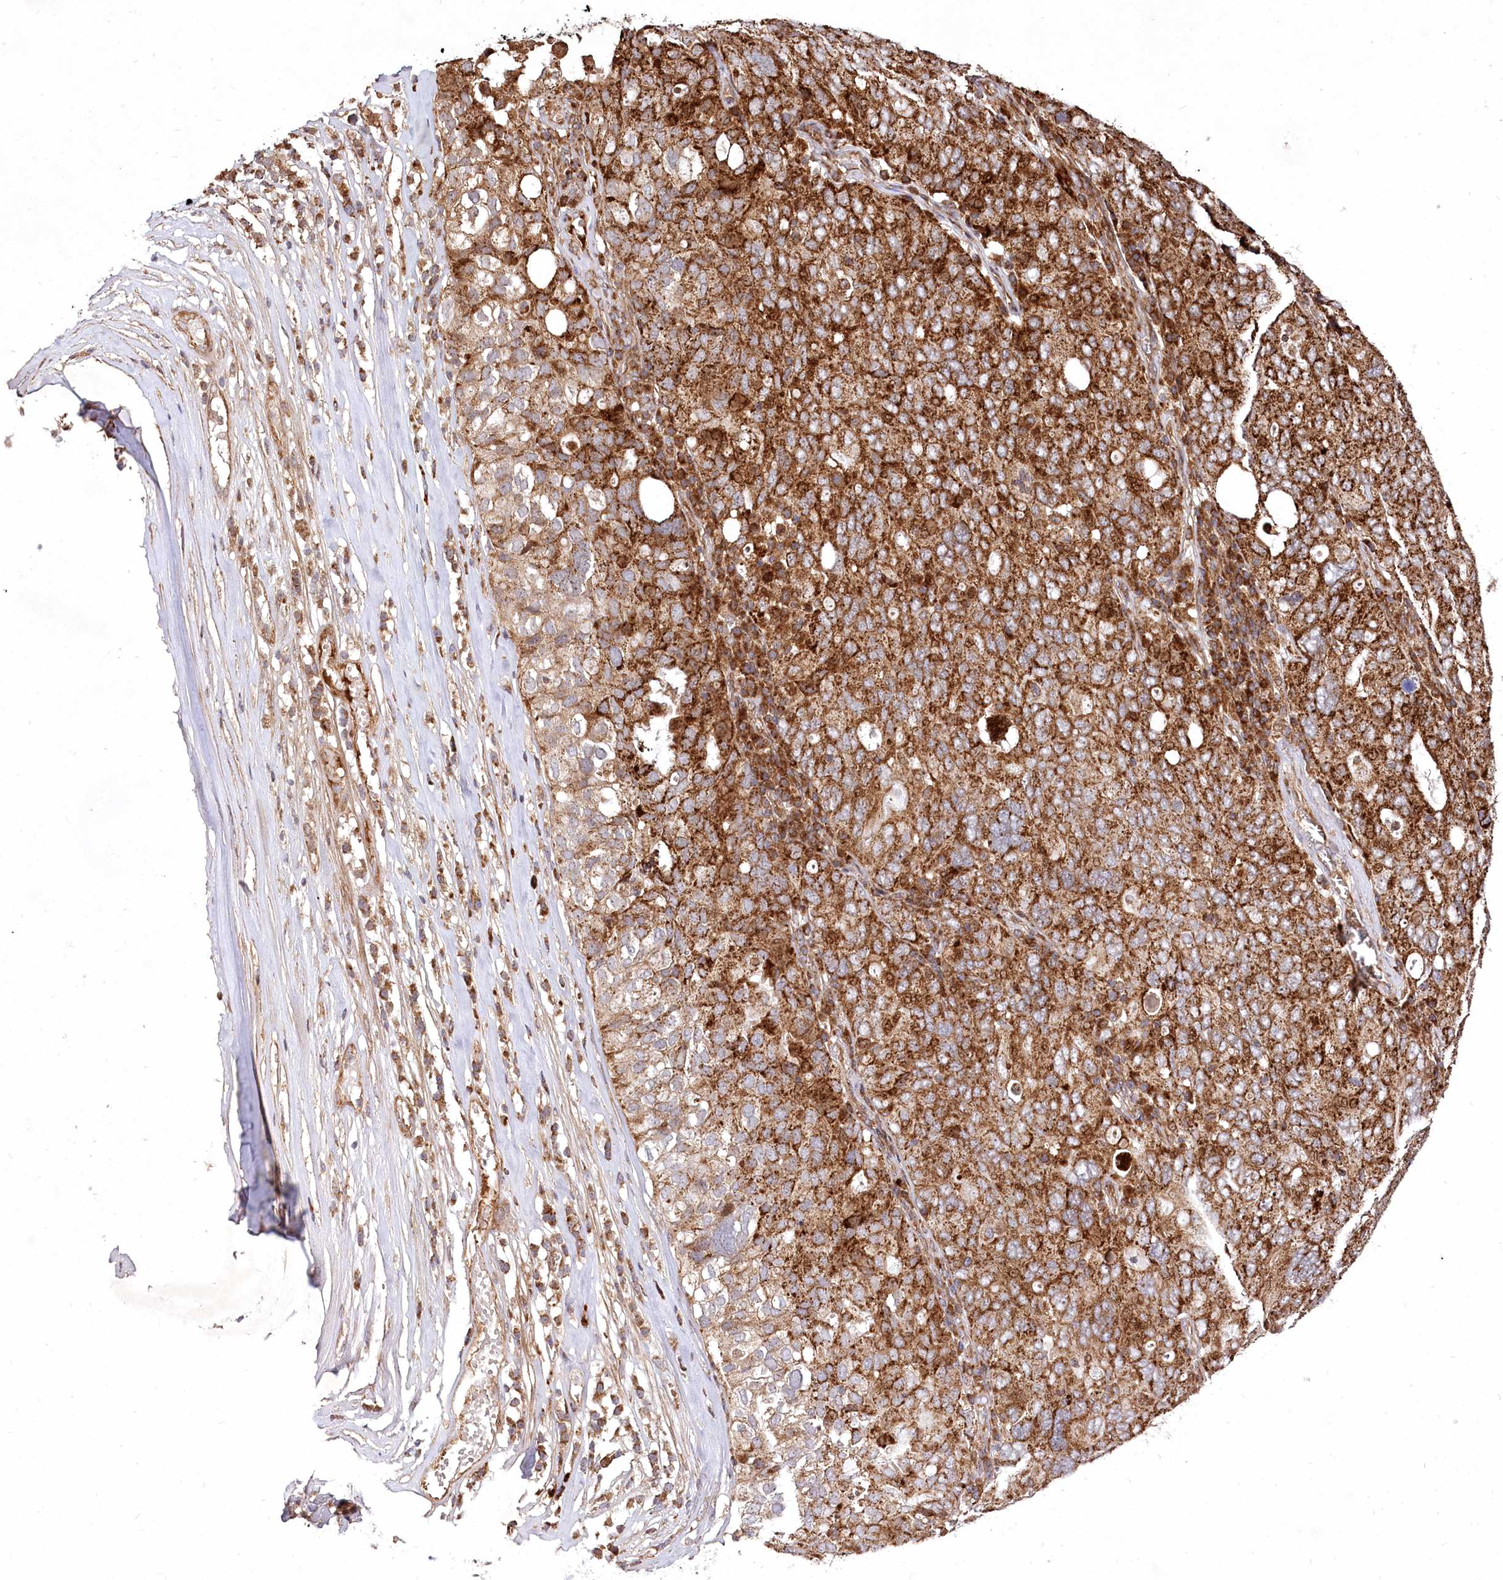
{"staining": {"intensity": "strong", "quantity": ">75%", "location": "cytoplasmic/membranous"}, "tissue": "ovarian cancer", "cell_type": "Tumor cells", "image_type": "cancer", "snomed": [{"axis": "morphology", "description": "Carcinoma, endometroid"}, {"axis": "topography", "description": "Ovary"}], "caption": "A brown stain shows strong cytoplasmic/membranous expression of a protein in human ovarian endometroid carcinoma tumor cells. (DAB IHC, brown staining for protein, blue staining for nuclei).", "gene": "PSTK", "patient": {"sex": "female", "age": 62}}